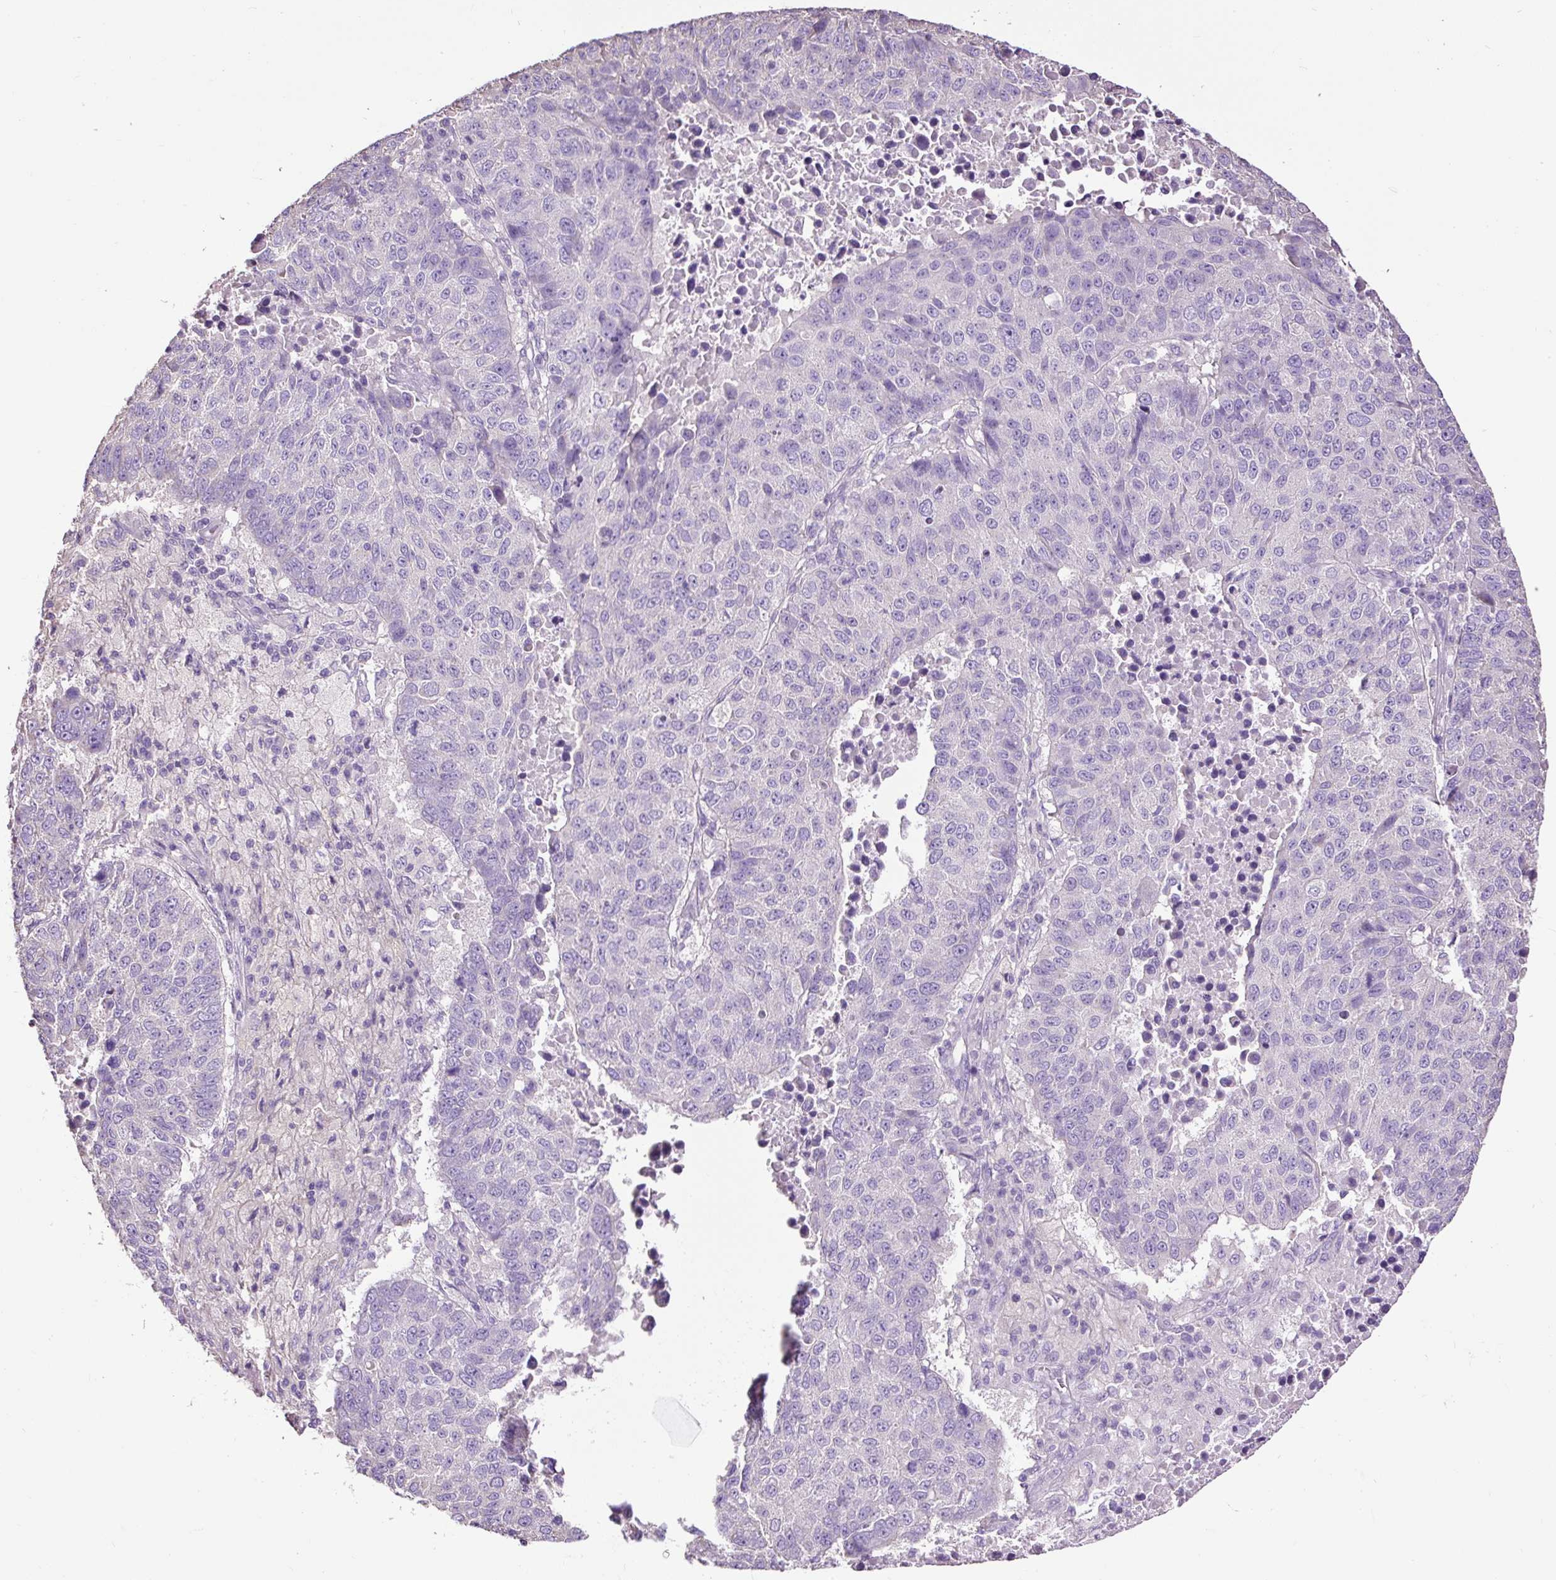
{"staining": {"intensity": "negative", "quantity": "none", "location": "none"}, "tissue": "lung cancer", "cell_type": "Tumor cells", "image_type": "cancer", "snomed": [{"axis": "morphology", "description": "Squamous cell carcinoma, NOS"}, {"axis": "topography", "description": "Lung"}], "caption": "Immunohistochemical staining of squamous cell carcinoma (lung) exhibits no significant expression in tumor cells. Brightfield microscopy of immunohistochemistry stained with DAB (brown) and hematoxylin (blue), captured at high magnification.", "gene": "PDIA2", "patient": {"sex": "male", "age": 73}}